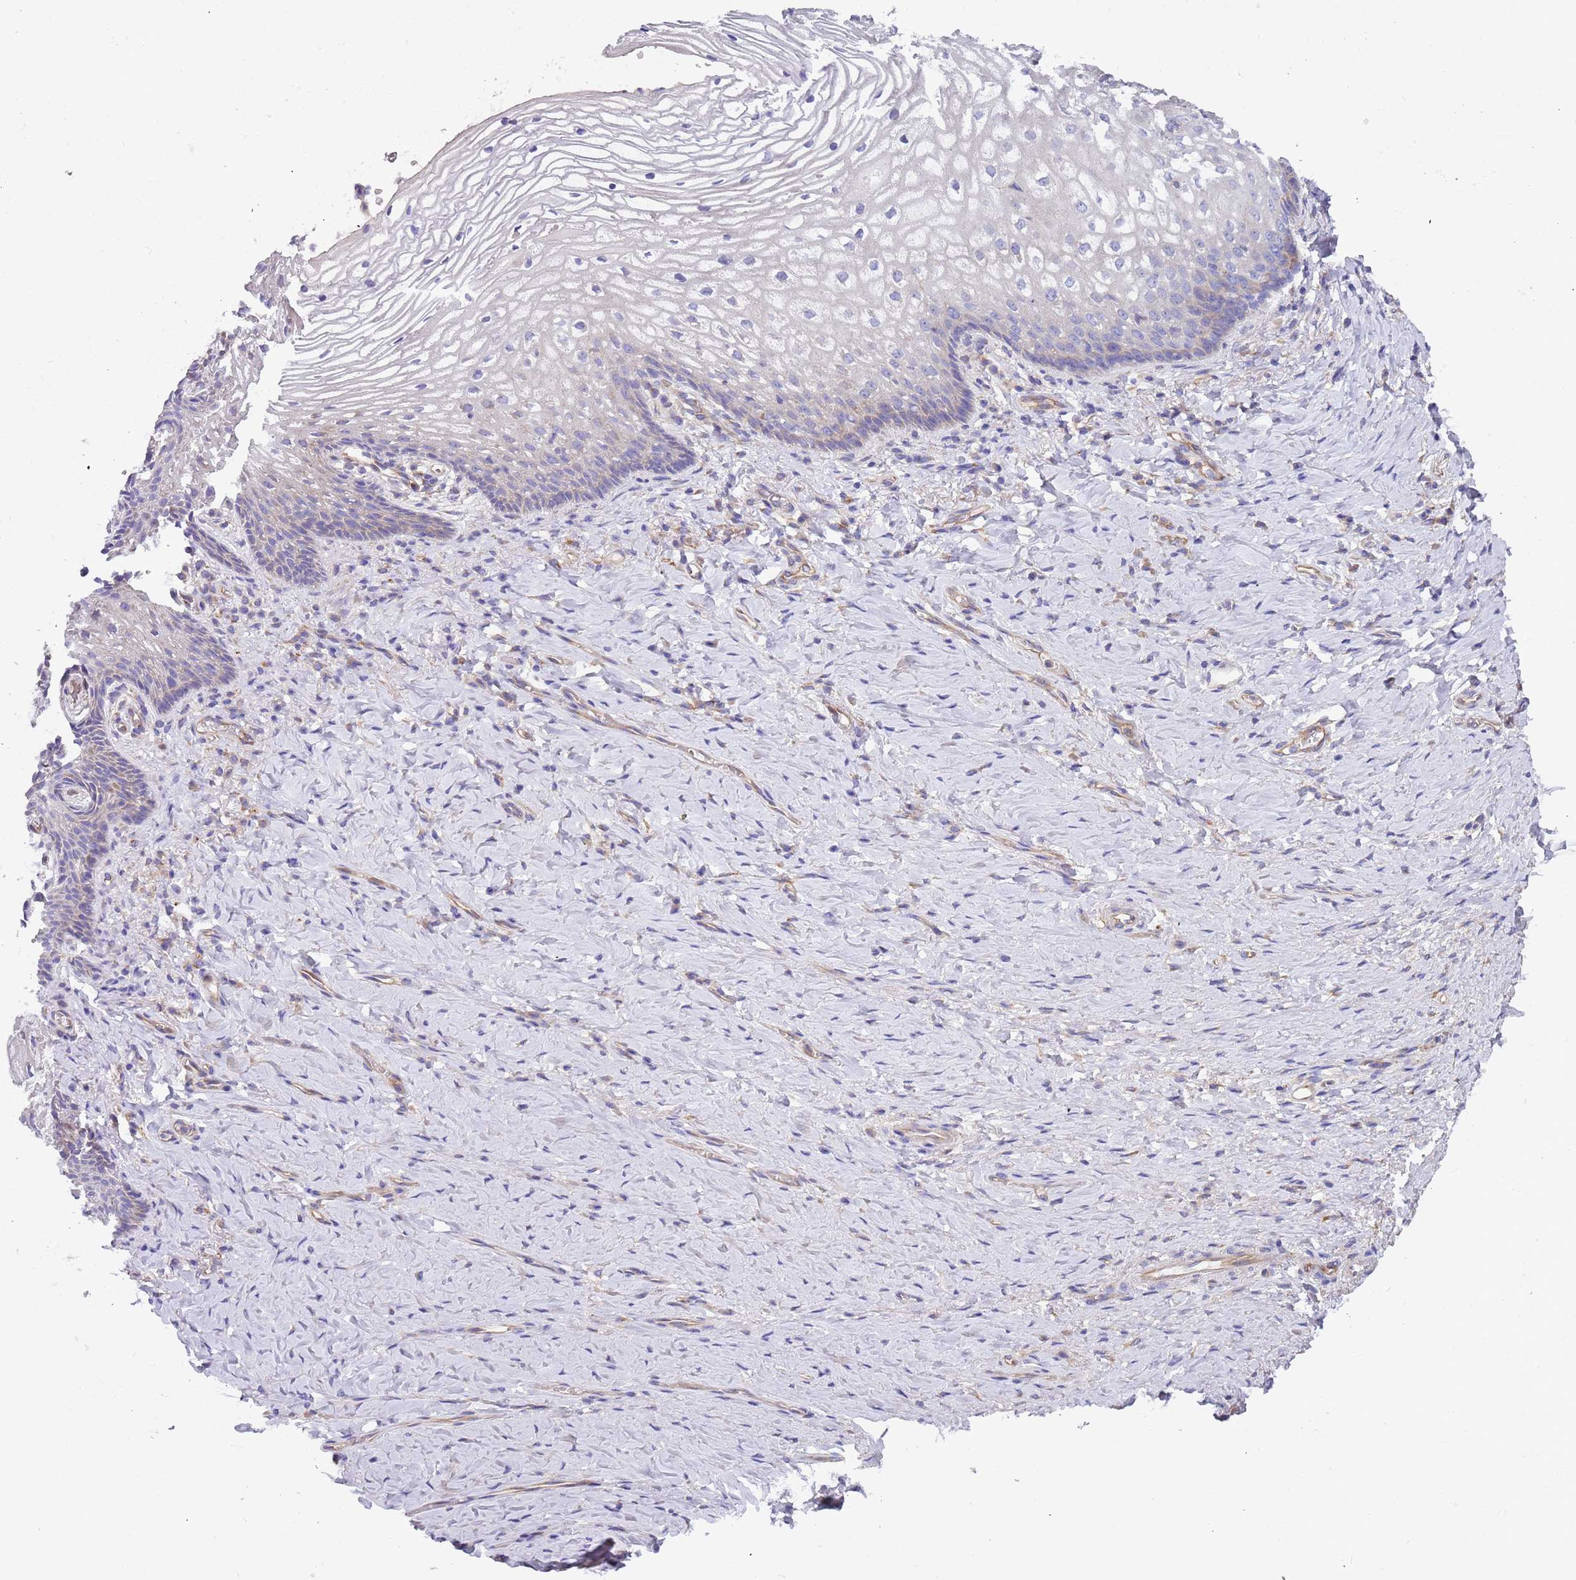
{"staining": {"intensity": "negative", "quantity": "none", "location": "none"}, "tissue": "vagina", "cell_type": "Squamous epithelial cells", "image_type": "normal", "snomed": [{"axis": "morphology", "description": "Normal tissue, NOS"}, {"axis": "topography", "description": "Vagina"}], "caption": "Immunohistochemical staining of normal vagina shows no significant expression in squamous epithelial cells. (DAB IHC, high magnification).", "gene": "LAMB4", "patient": {"sex": "female", "age": 60}}